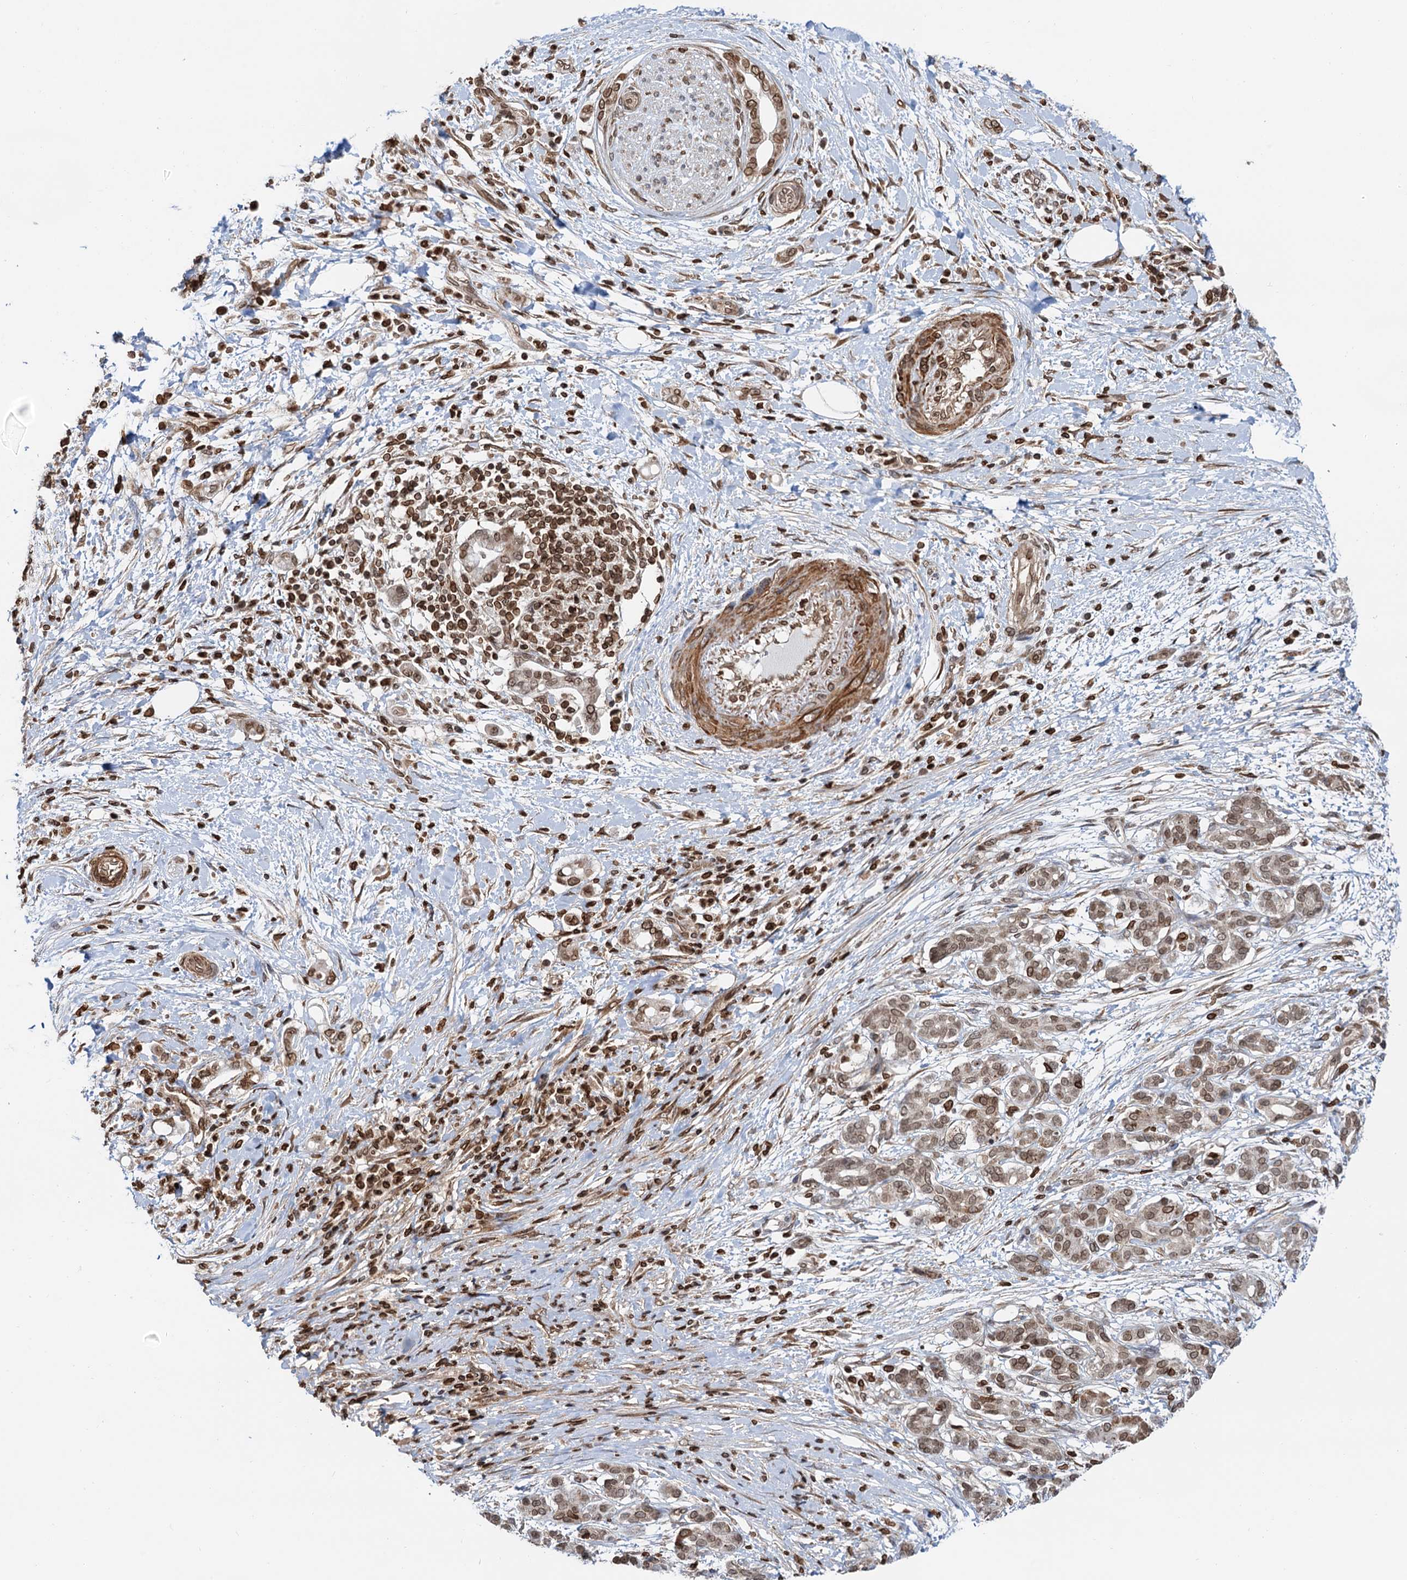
{"staining": {"intensity": "moderate", "quantity": ">75%", "location": "nuclear"}, "tissue": "pancreatic cancer", "cell_type": "Tumor cells", "image_type": "cancer", "snomed": [{"axis": "morphology", "description": "Adenocarcinoma, NOS"}, {"axis": "topography", "description": "Pancreas"}], "caption": "Adenocarcinoma (pancreatic) was stained to show a protein in brown. There is medium levels of moderate nuclear staining in approximately >75% of tumor cells. (Brightfield microscopy of DAB IHC at high magnification).", "gene": "ZC3H13", "patient": {"sex": "female", "age": 55}}